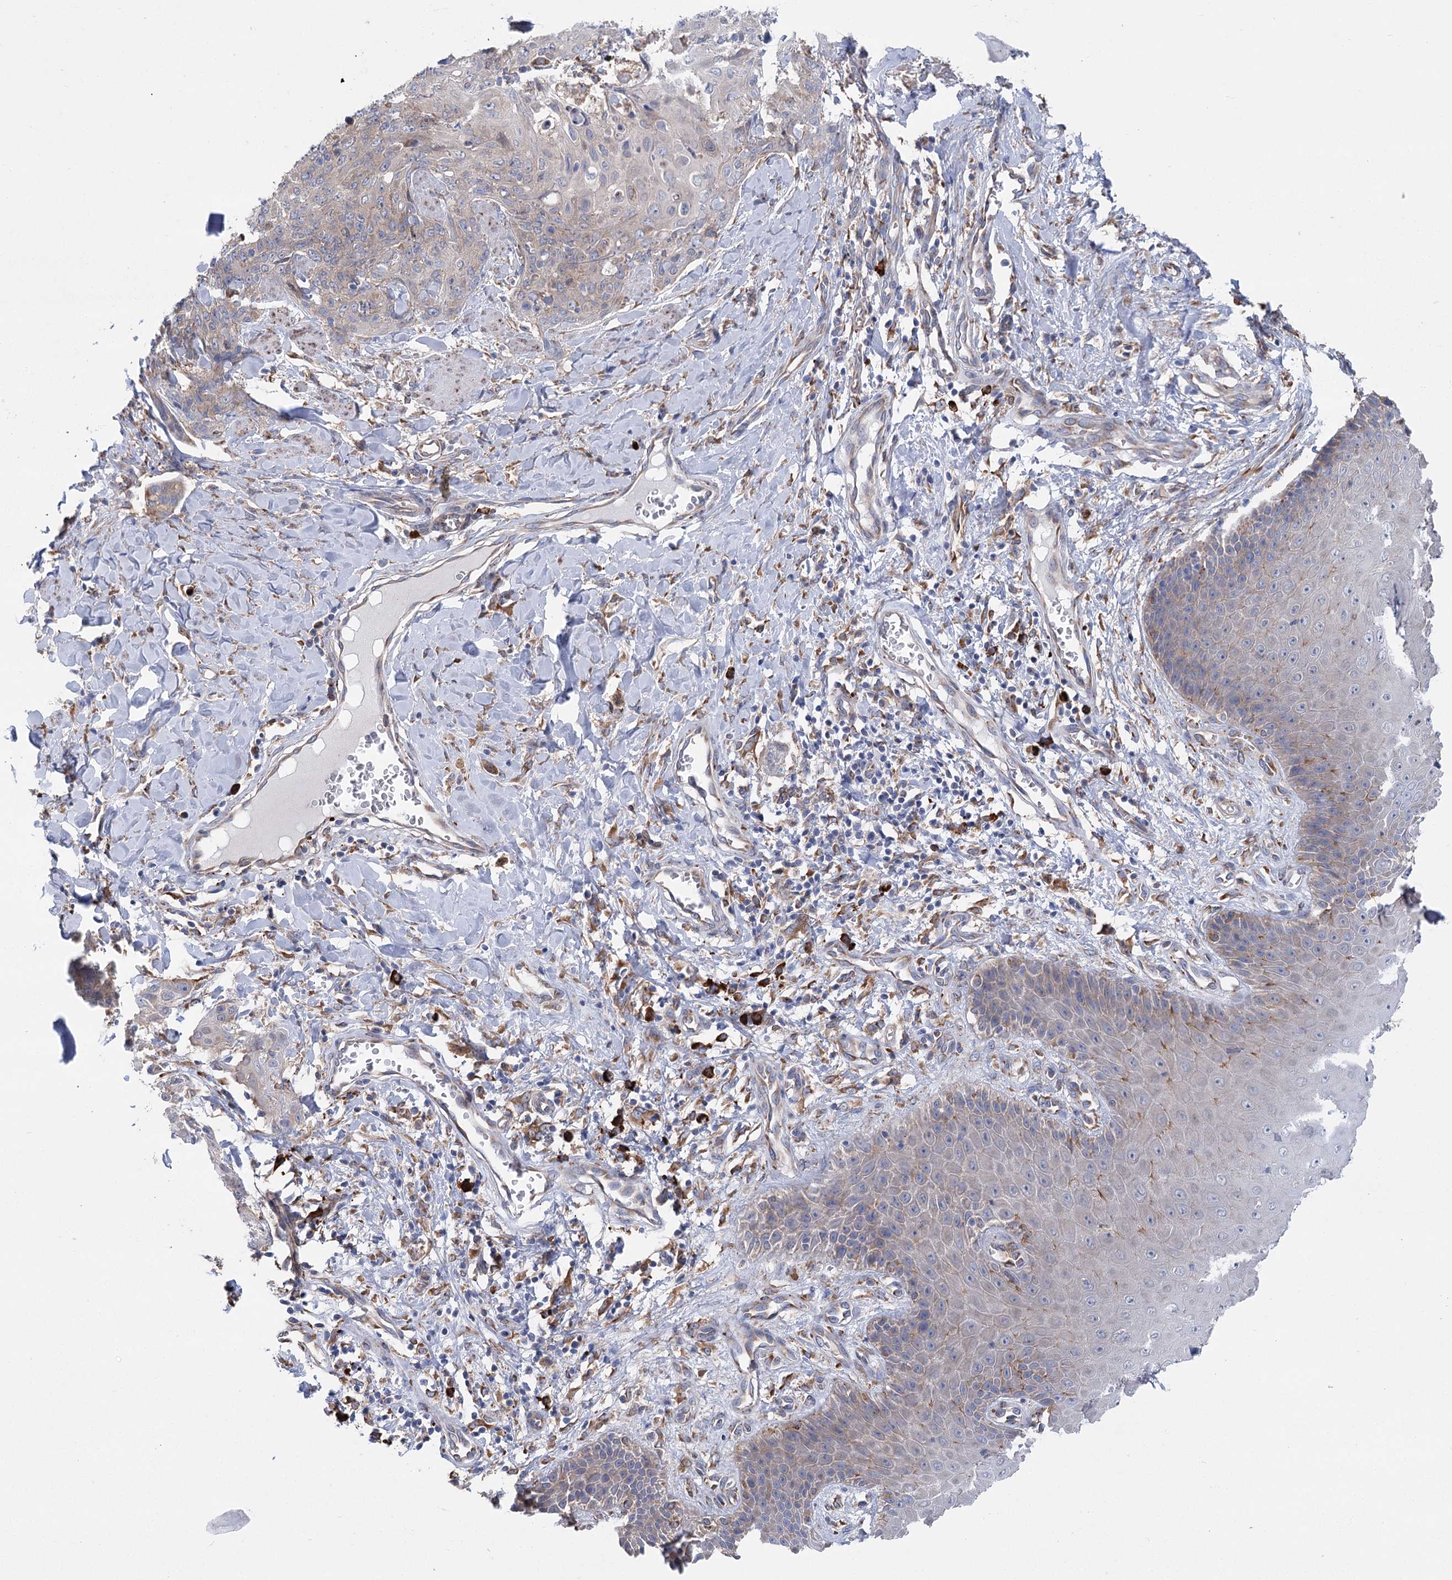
{"staining": {"intensity": "moderate", "quantity": "<25%", "location": "cytoplasmic/membranous"}, "tissue": "skin cancer", "cell_type": "Tumor cells", "image_type": "cancer", "snomed": [{"axis": "morphology", "description": "Squamous cell carcinoma, NOS"}, {"axis": "topography", "description": "Skin"}, {"axis": "topography", "description": "Vulva"}], "caption": "IHC (DAB) staining of human skin squamous cell carcinoma demonstrates moderate cytoplasmic/membranous protein expression in approximately <25% of tumor cells.", "gene": "METTL24", "patient": {"sex": "female", "age": 85}}